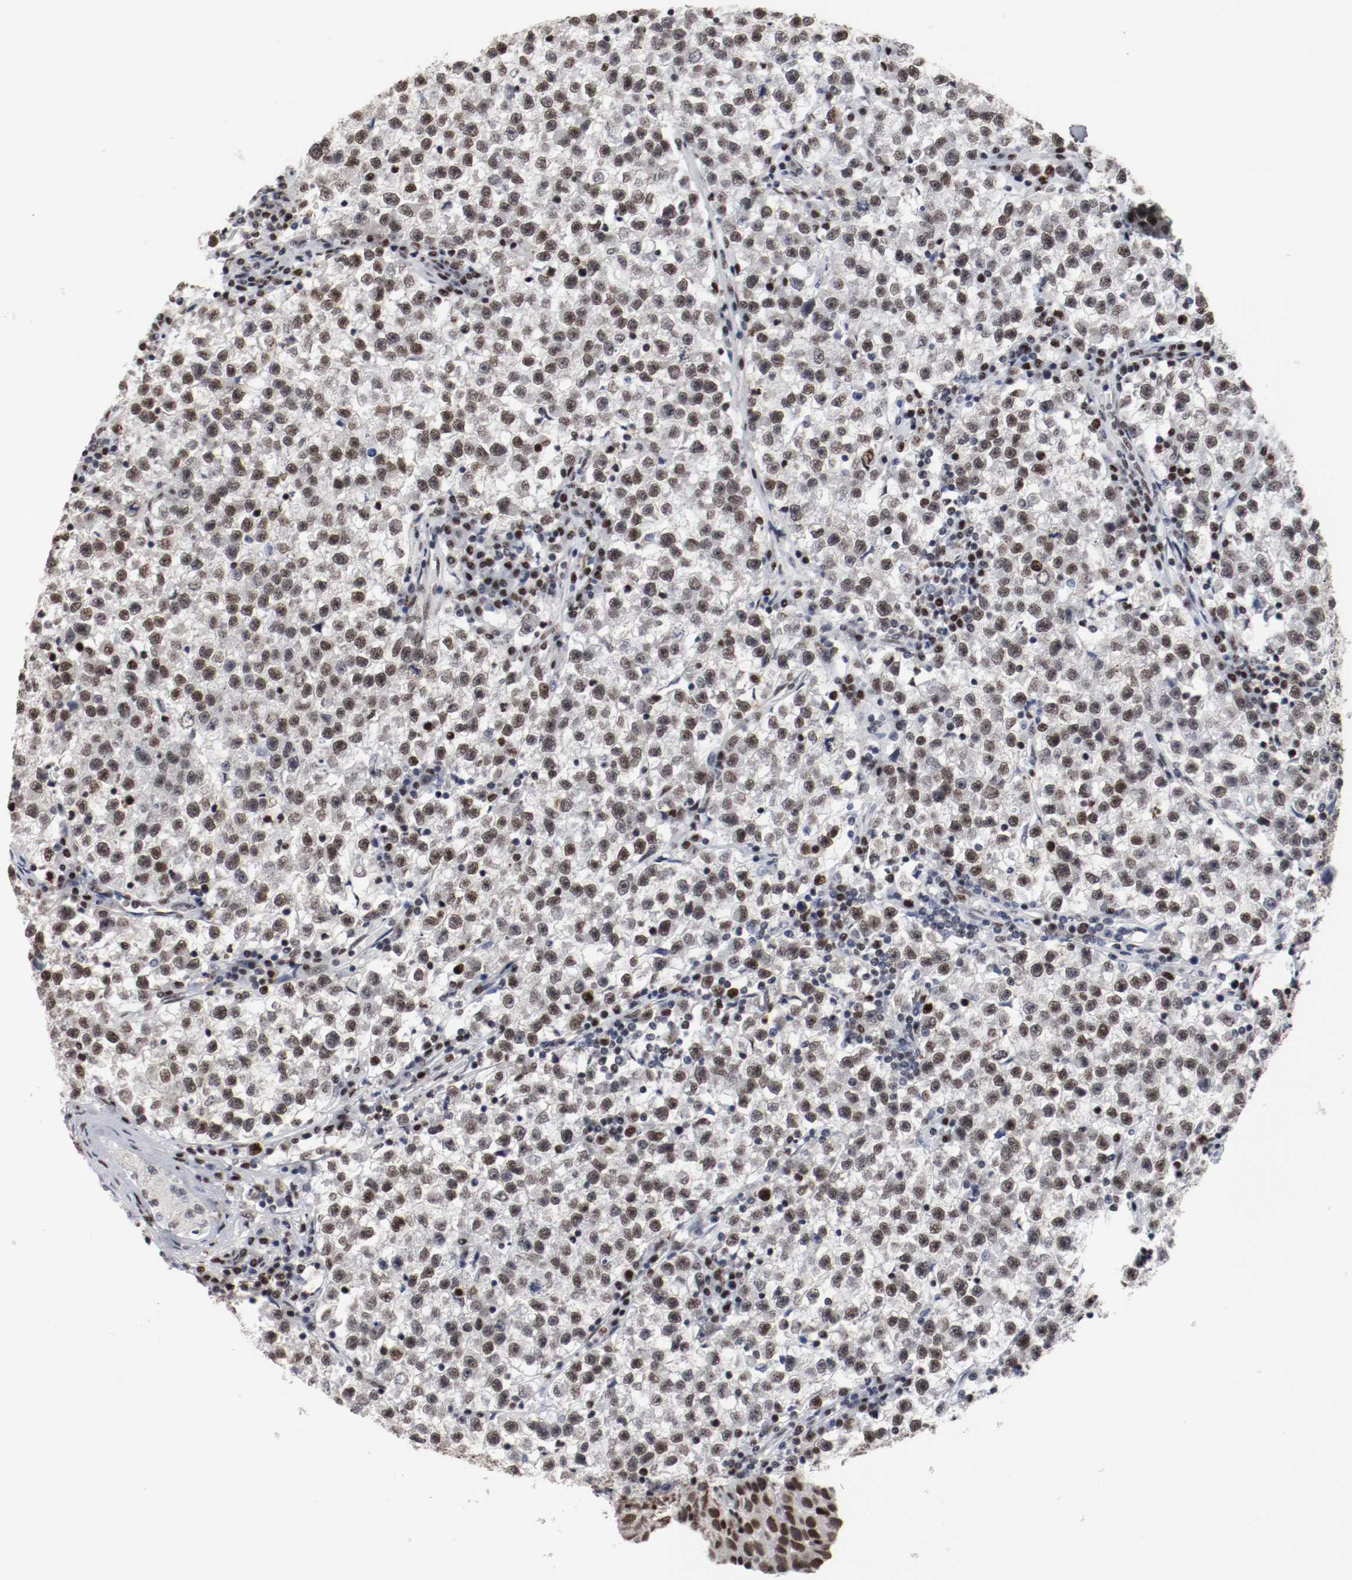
{"staining": {"intensity": "moderate", "quantity": "25%-75%", "location": "nuclear"}, "tissue": "testis cancer", "cell_type": "Tumor cells", "image_type": "cancer", "snomed": [{"axis": "morphology", "description": "Seminoma, NOS"}, {"axis": "topography", "description": "Testis"}], "caption": "Moderate nuclear staining is appreciated in approximately 25%-75% of tumor cells in testis cancer.", "gene": "MEF2D", "patient": {"sex": "male", "age": 22}}